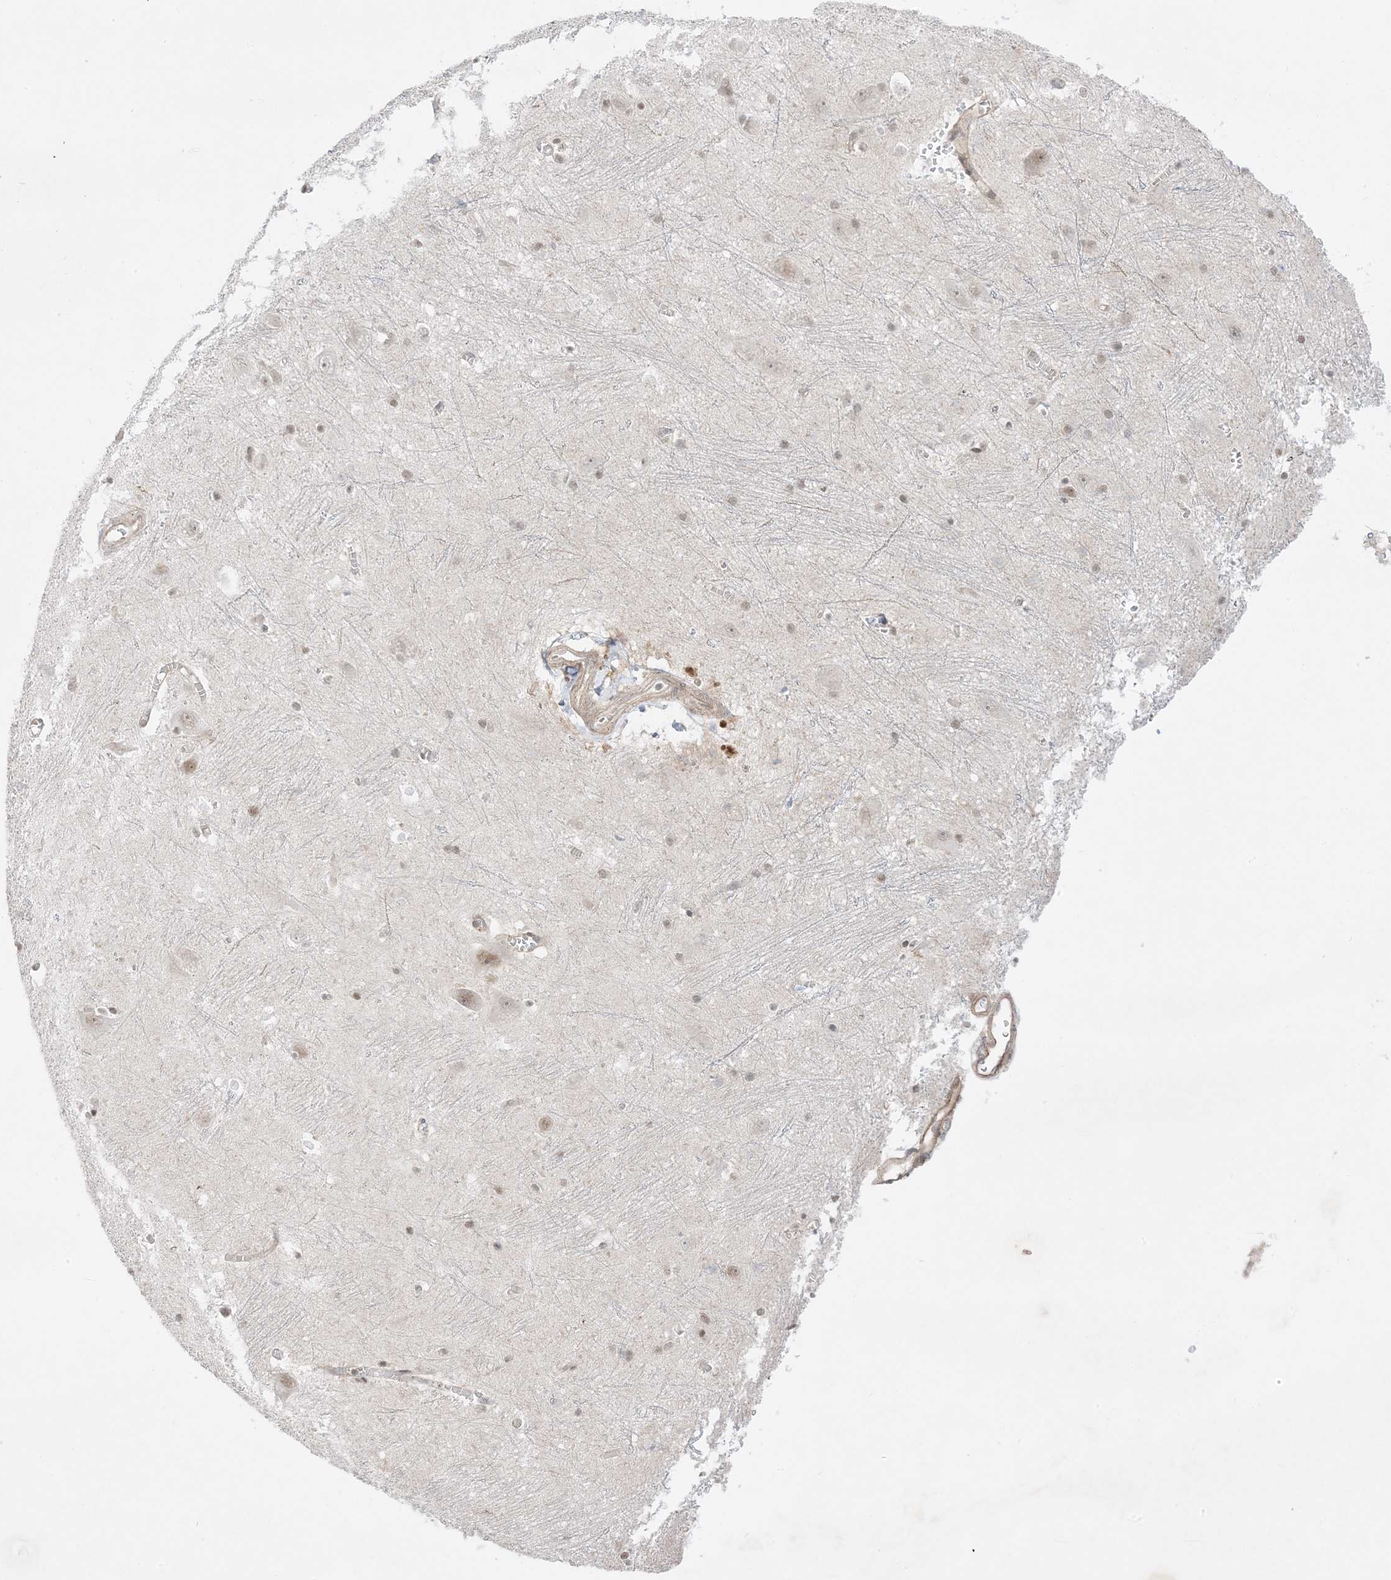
{"staining": {"intensity": "weak", "quantity": "25%-75%", "location": "cytoplasmic/membranous,nuclear"}, "tissue": "caudate", "cell_type": "Glial cells", "image_type": "normal", "snomed": [{"axis": "morphology", "description": "Normal tissue, NOS"}, {"axis": "topography", "description": "Lateral ventricle wall"}], "caption": "Protein positivity by immunohistochemistry demonstrates weak cytoplasmic/membranous,nuclear positivity in approximately 25%-75% of glial cells in unremarkable caudate. (Brightfield microscopy of DAB IHC at high magnification).", "gene": "PTK6", "patient": {"sex": "male", "age": 37}}